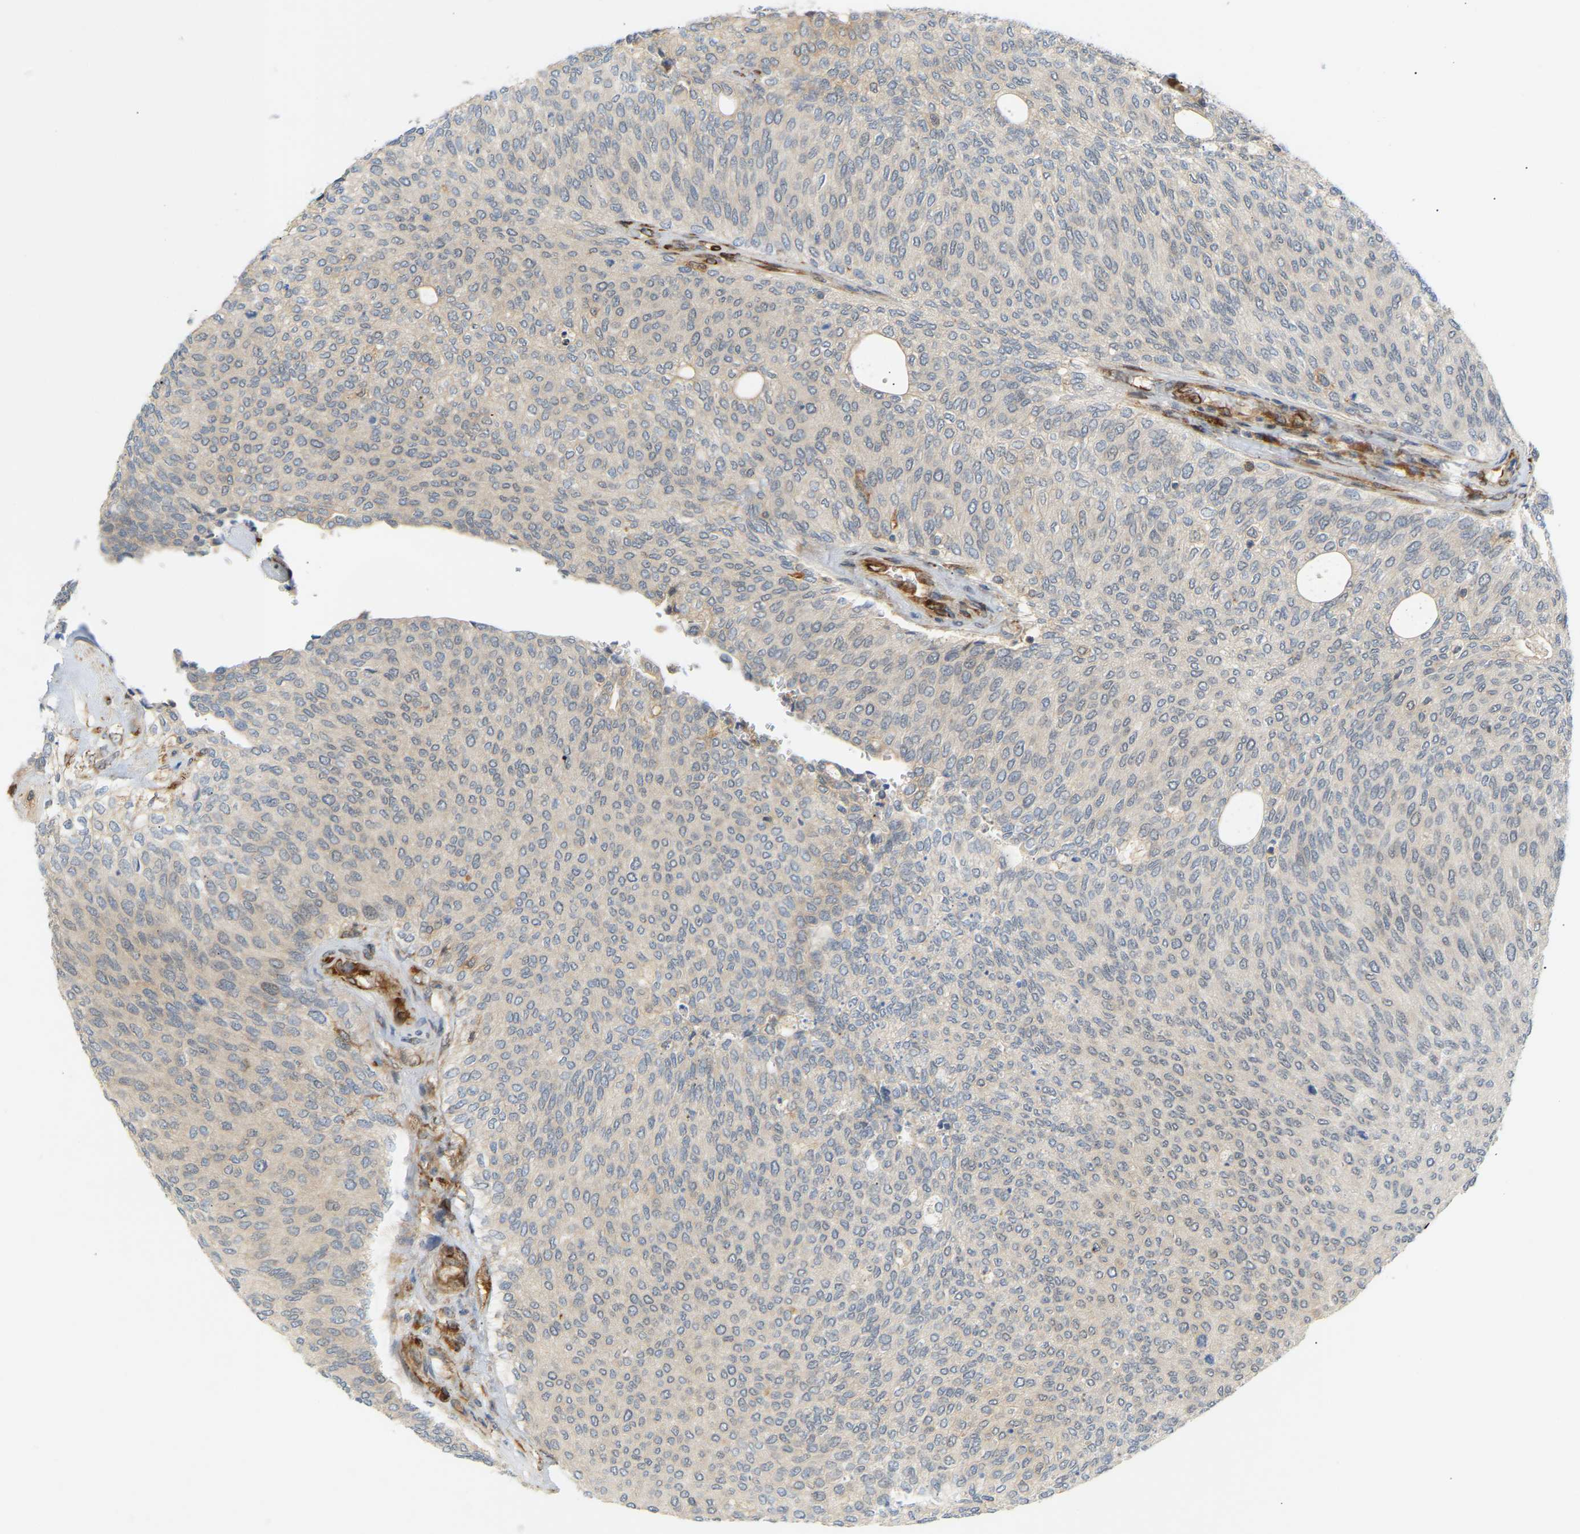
{"staining": {"intensity": "negative", "quantity": "none", "location": "none"}, "tissue": "urothelial cancer", "cell_type": "Tumor cells", "image_type": "cancer", "snomed": [{"axis": "morphology", "description": "Urothelial carcinoma, Low grade"}, {"axis": "topography", "description": "Urinary bladder"}], "caption": "A micrograph of urothelial cancer stained for a protein shows no brown staining in tumor cells.", "gene": "PLCG2", "patient": {"sex": "female", "age": 79}}